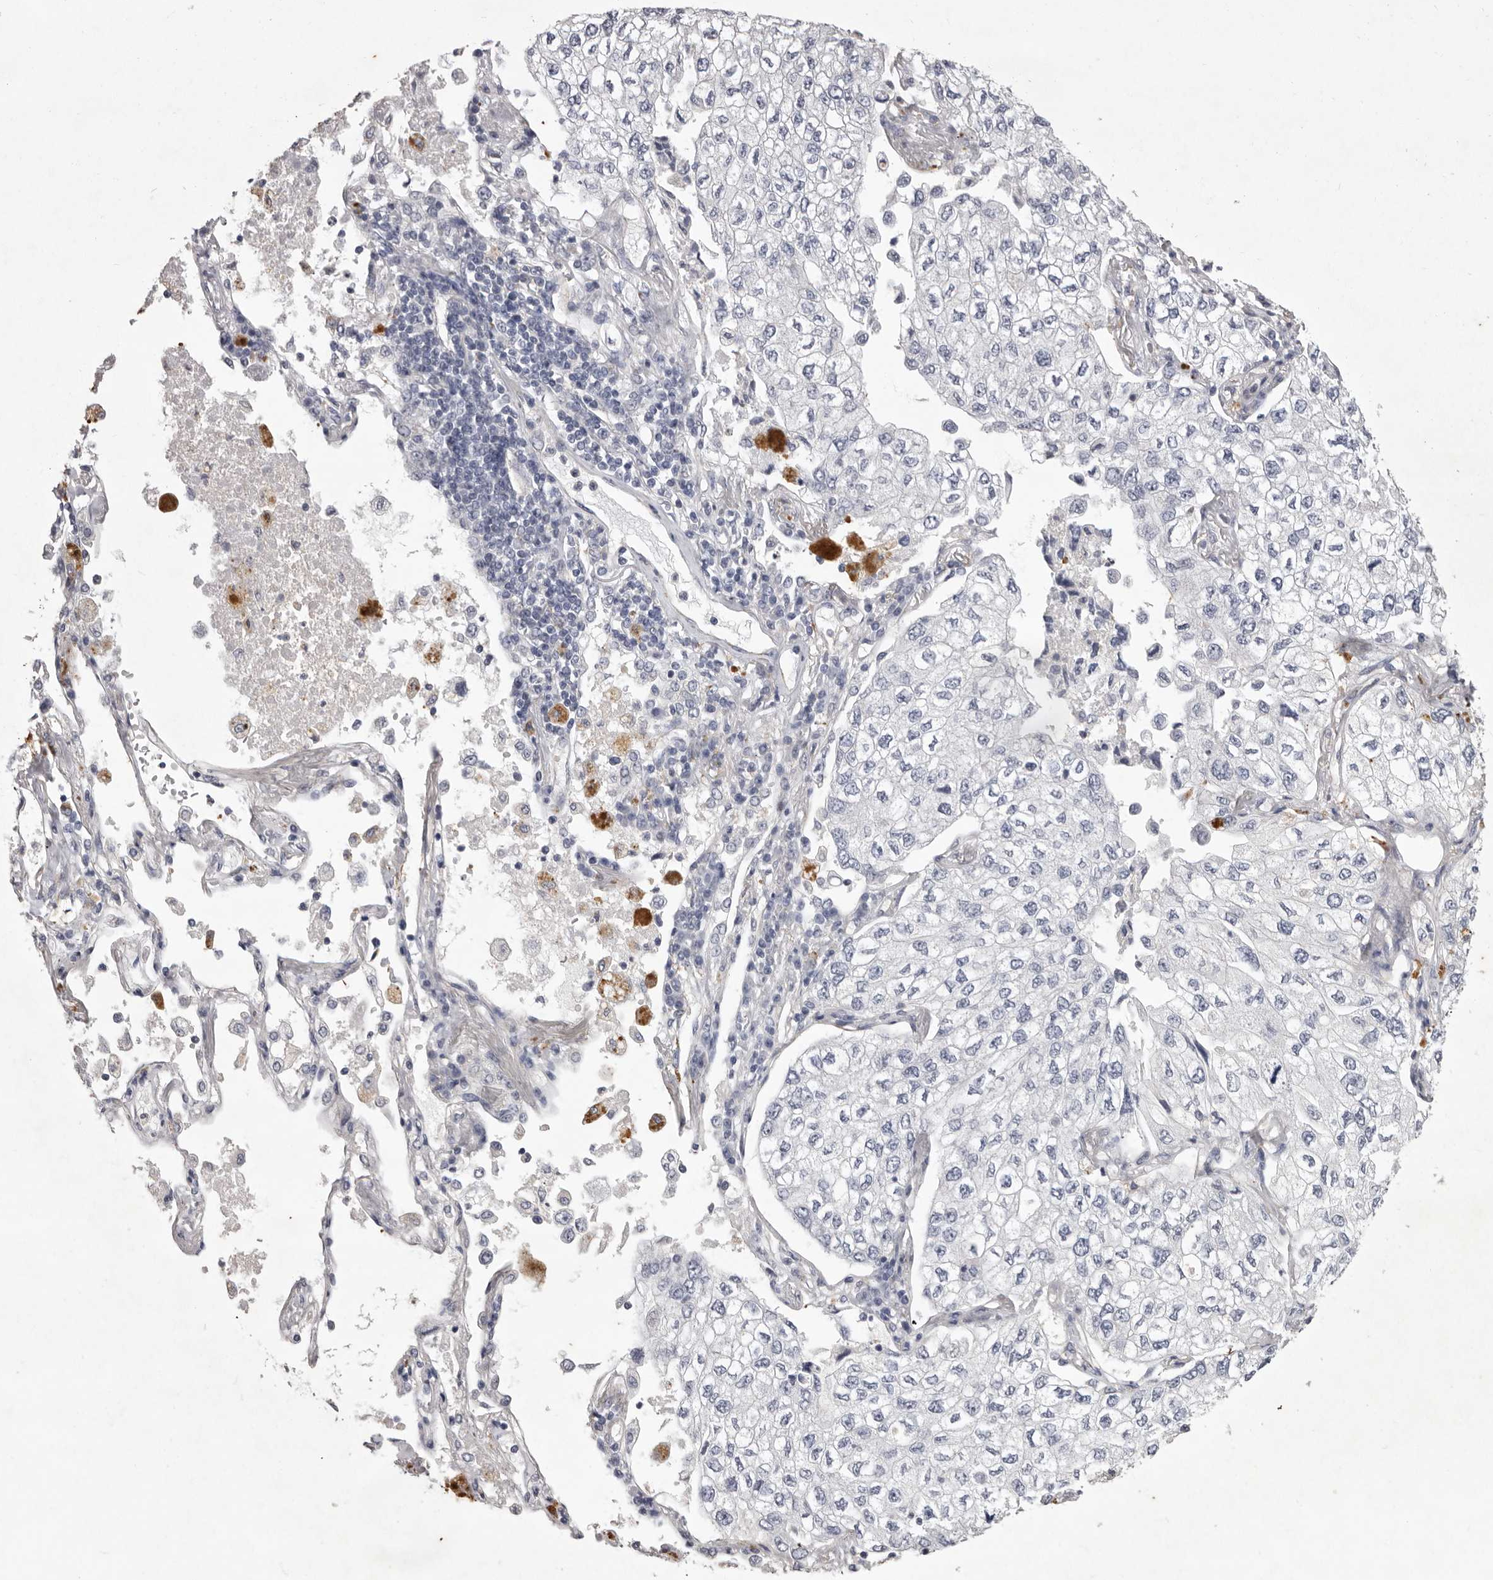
{"staining": {"intensity": "negative", "quantity": "none", "location": "none"}, "tissue": "lung cancer", "cell_type": "Tumor cells", "image_type": "cancer", "snomed": [{"axis": "morphology", "description": "Adenocarcinoma, NOS"}, {"axis": "topography", "description": "Lung"}], "caption": "Immunohistochemistry of lung cancer displays no expression in tumor cells.", "gene": "NKAIN4", "patient": {"sex": "male", "age": 63}}